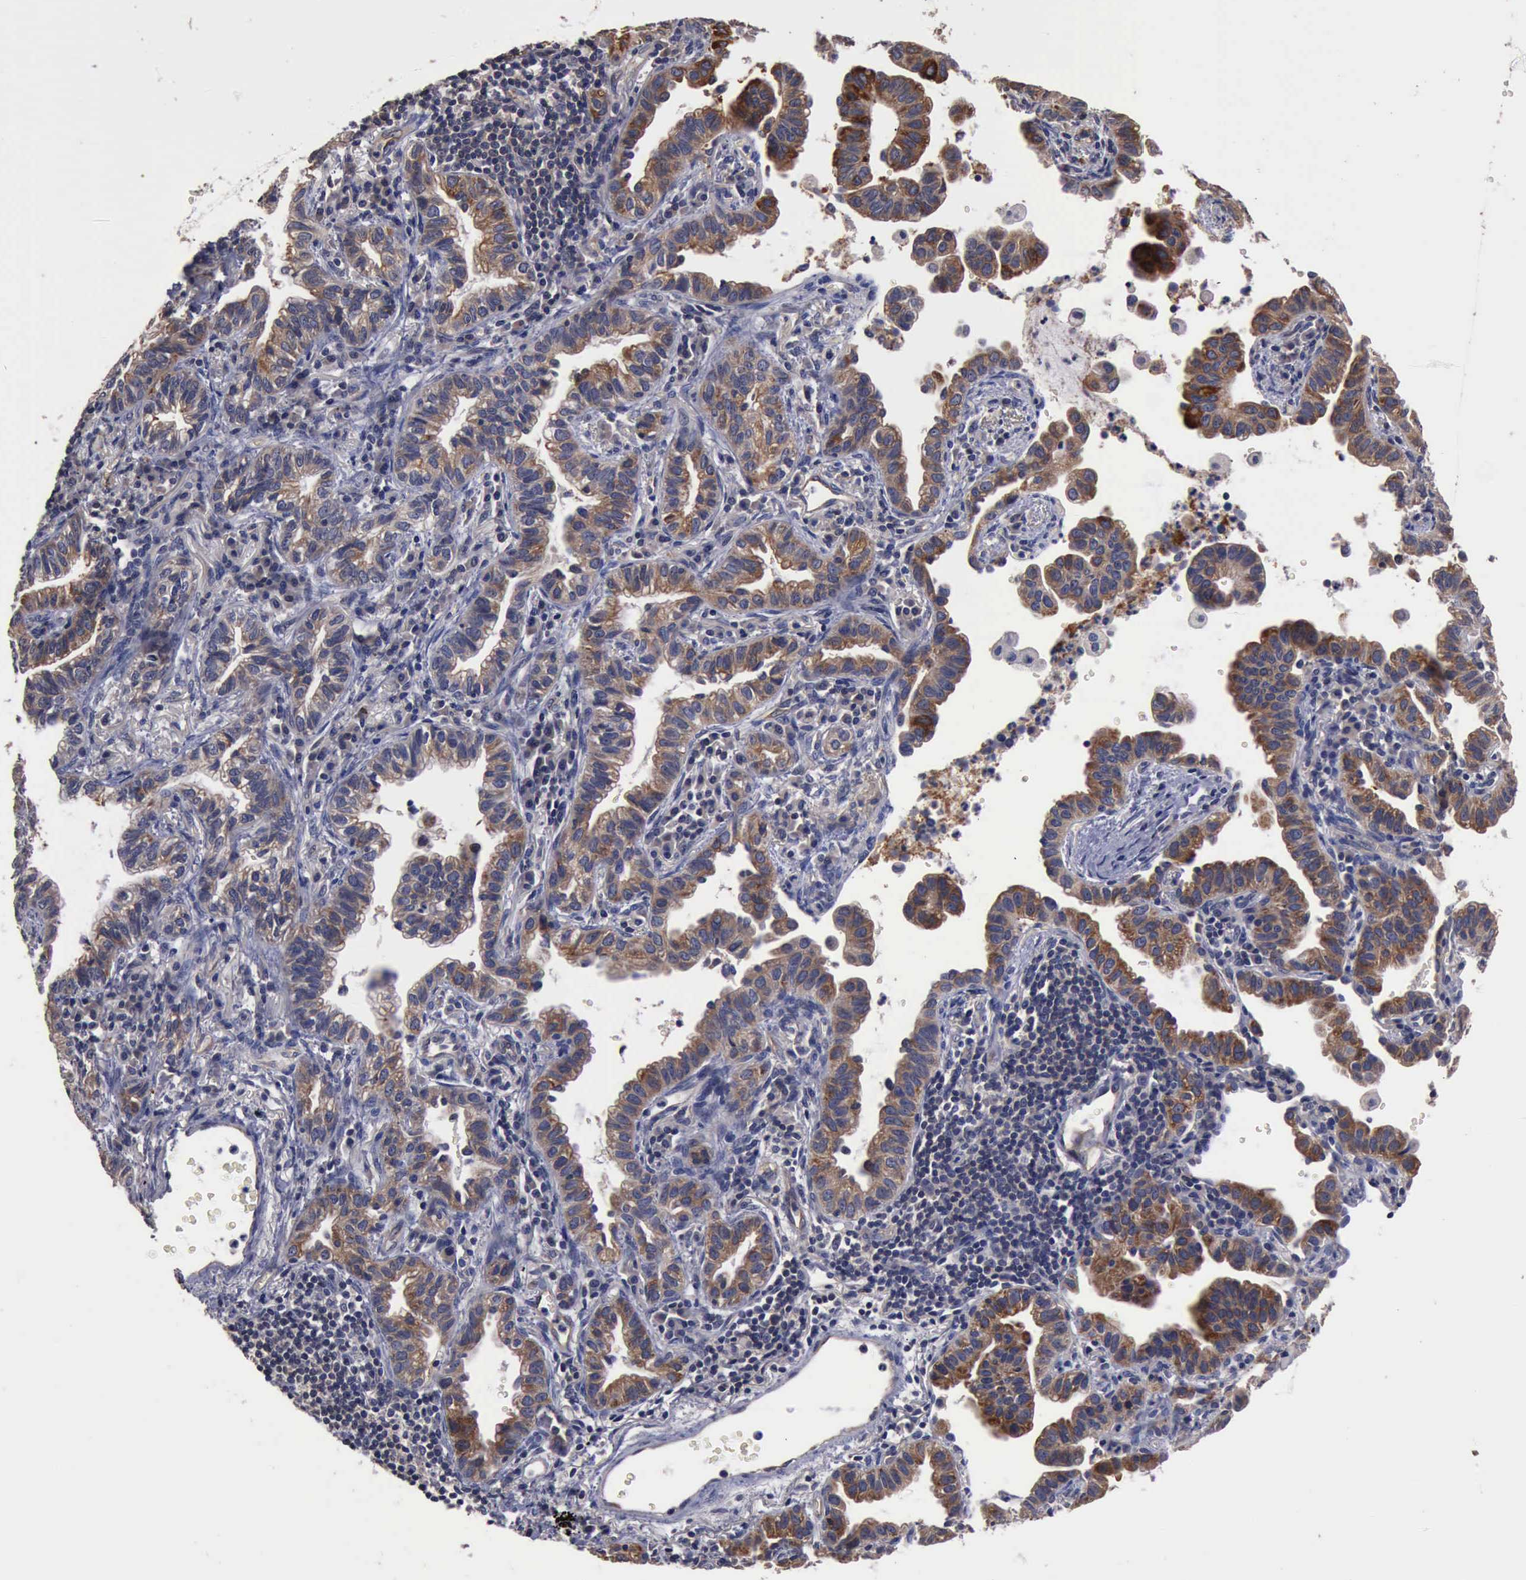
{"staining": {"intensity": "moderate", "quantity": ">75%", "location": "cytoplasmic/membranous"}, "tissue": "lung cancer", "cell_type": "Tumor cells", "image_type": "cancer", "snomed": [{"axis": "morphology", "description": "Adenocarcinoma, NOS"}, {"axis": "topography", "description": "Lung"}], "caption": "Lung adenocarcinoma stained with IHC reveals moderate cytoplasmic/membranous positivity in about >75% of tumor cells.", "gene": "CRKL", "patient": {"sex": "female", "age": 50}}